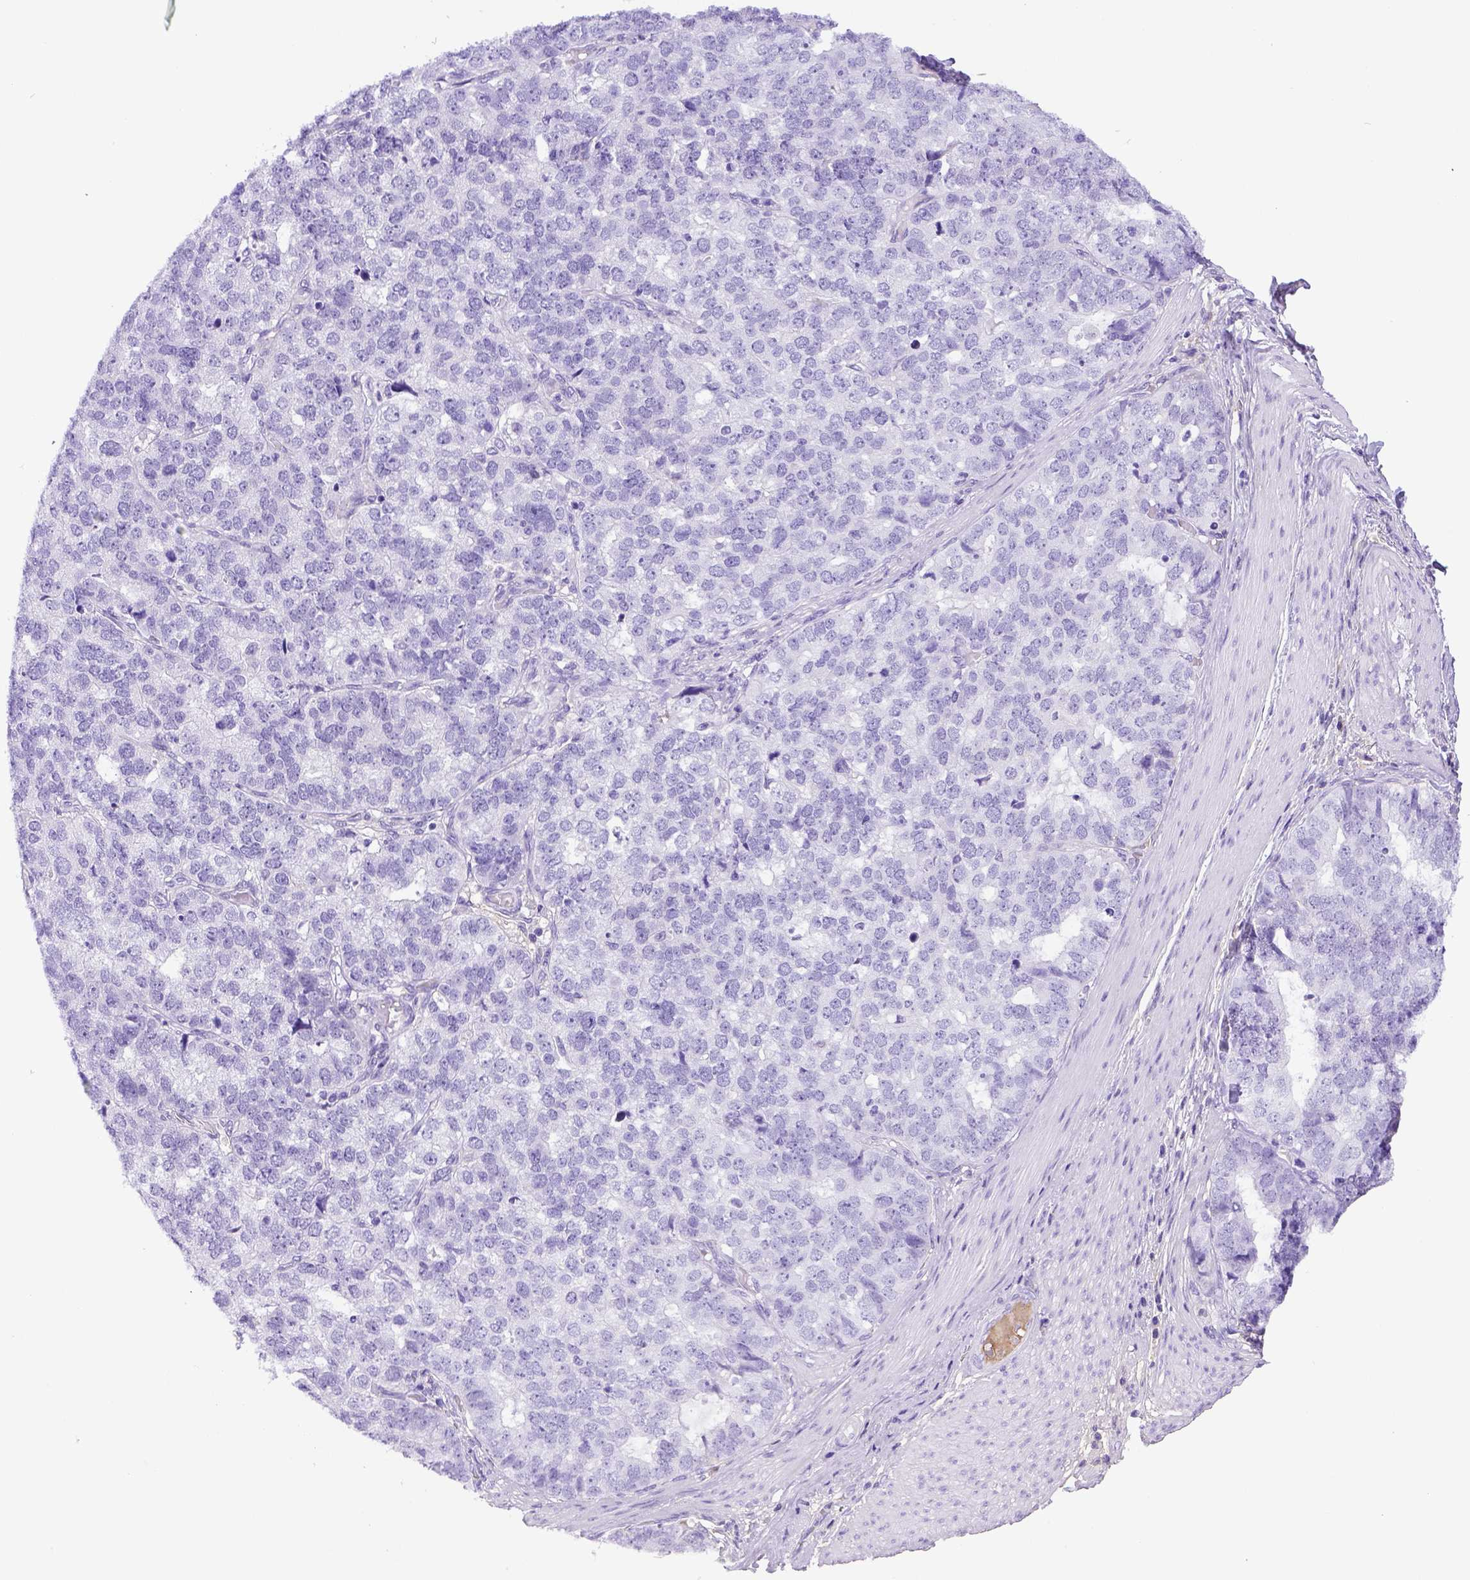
{"staining": {"intensity": "negative", "quantity": "none", "location": "none"}, "tissue": "stomach cancer", "cell_type": "Tumor cells", "image_type": "cancer", "snomed": [{"axis": "morphology", "description": "Adenocarcinoma, NOS"}, {"axis": "topography", "description": "Stomach"}], "caption": "Tumor cells show no significant expression in stomach cancer. (Brightfield microscopy of DAB (3,3'-diaminobenzidine) IHC at high magnification).", "gene": "ITIH4", "patient": {"sex": "male", "age": 69}}